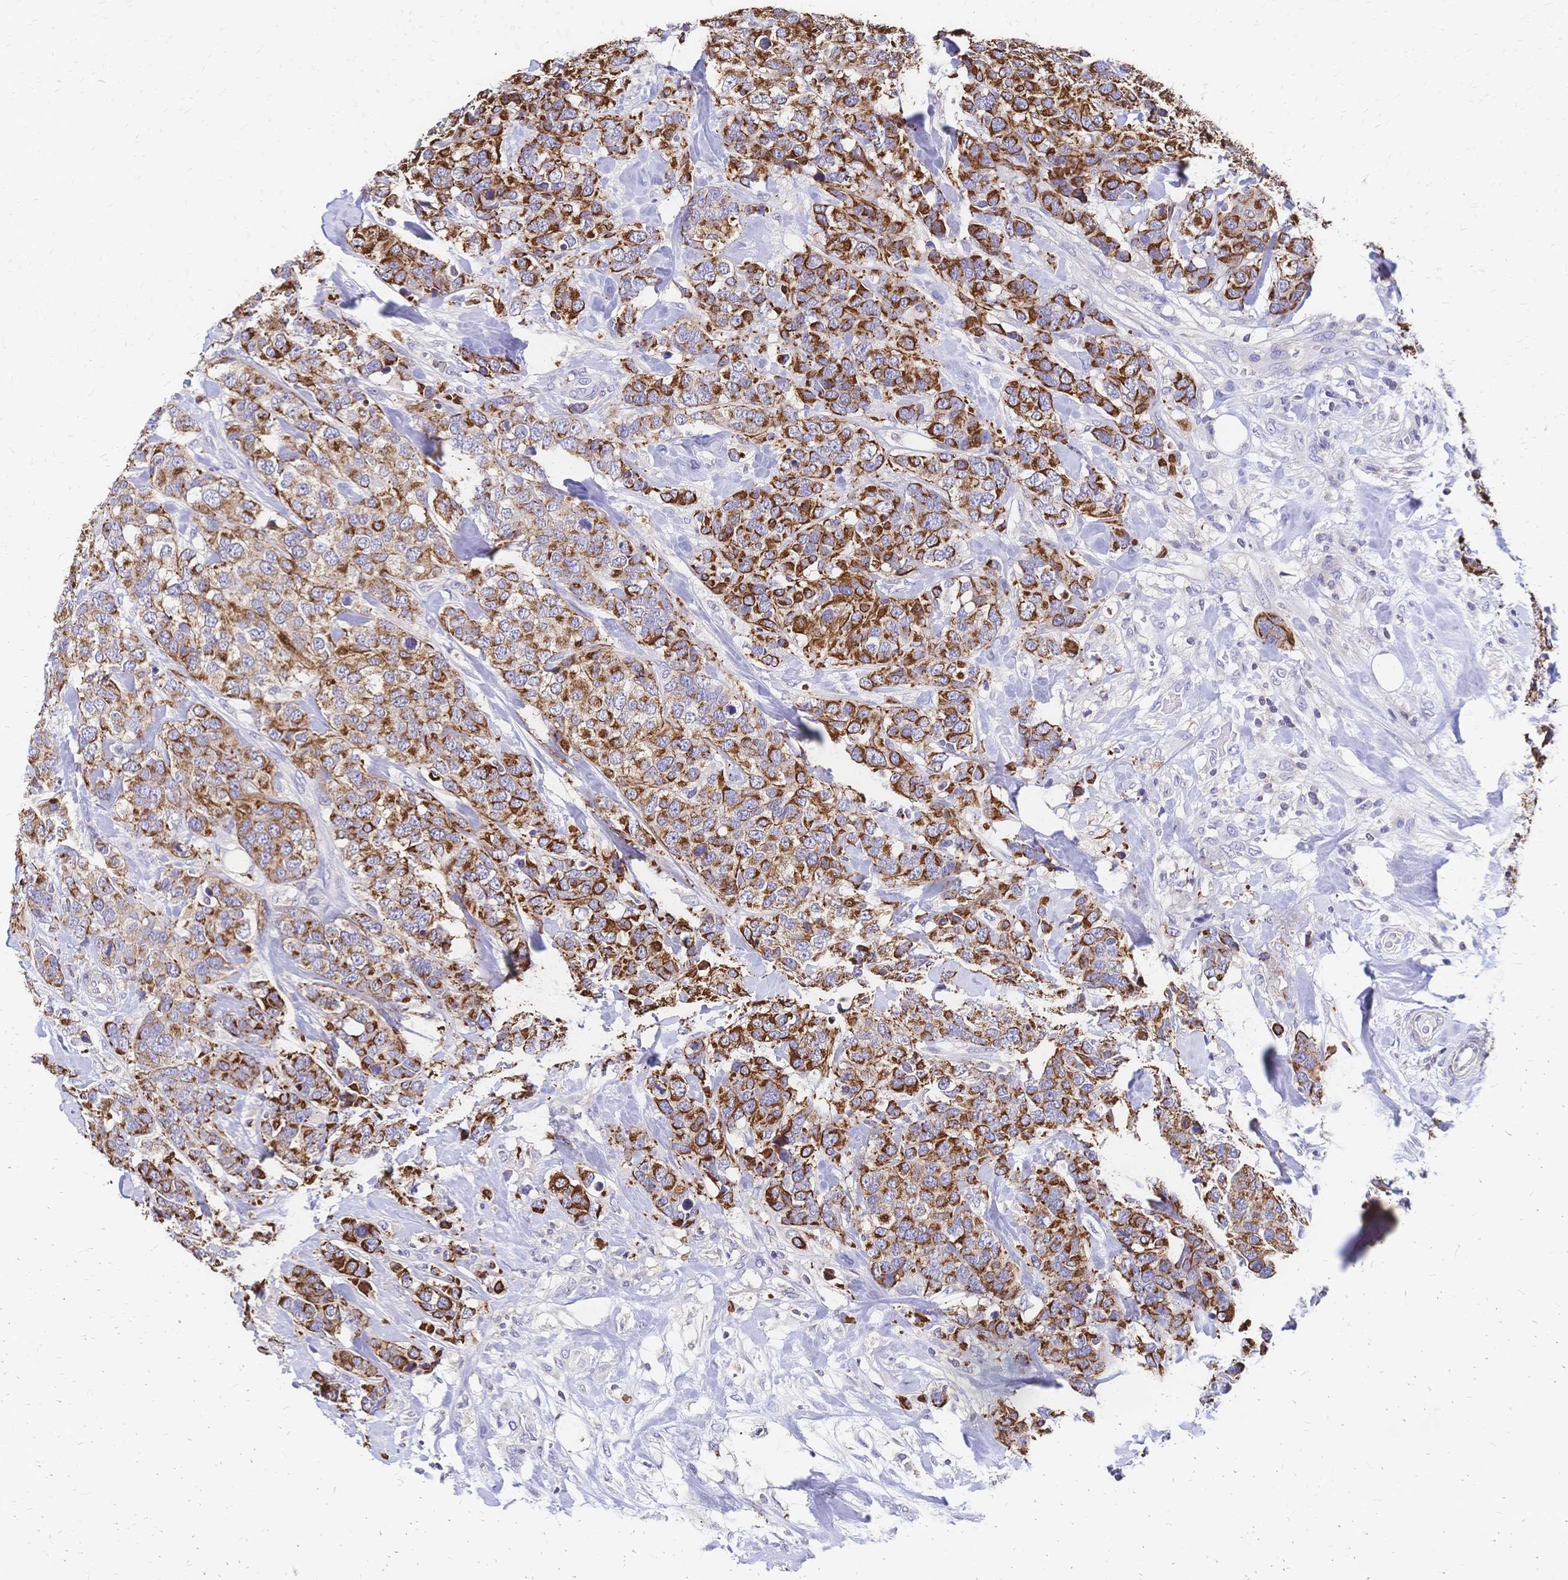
{"staining": {"intensity": "strong", "quantity": ">75%", "location": "cytoplasmic/membranous"}, "tissue": "breast cancer", "cell_type": "Tumor cells", "image_type": "cancer", "snomed": [{"axis": "morphology", "description": "Lobular carcinoma"}, {"axis": "topography", "description": "Breast"}], "caption": "Immunohistochemistry of breast cancer displays high levels of strong cytoplasmic/membranous staining in approximately >75% of tumor cells. (Stains: DAB in brown, nuclei in blue, Microscopy: brightfield microscopy at high magnification).", "gene": "DTNB", "patient": {"sex": "female", "age": 59}}